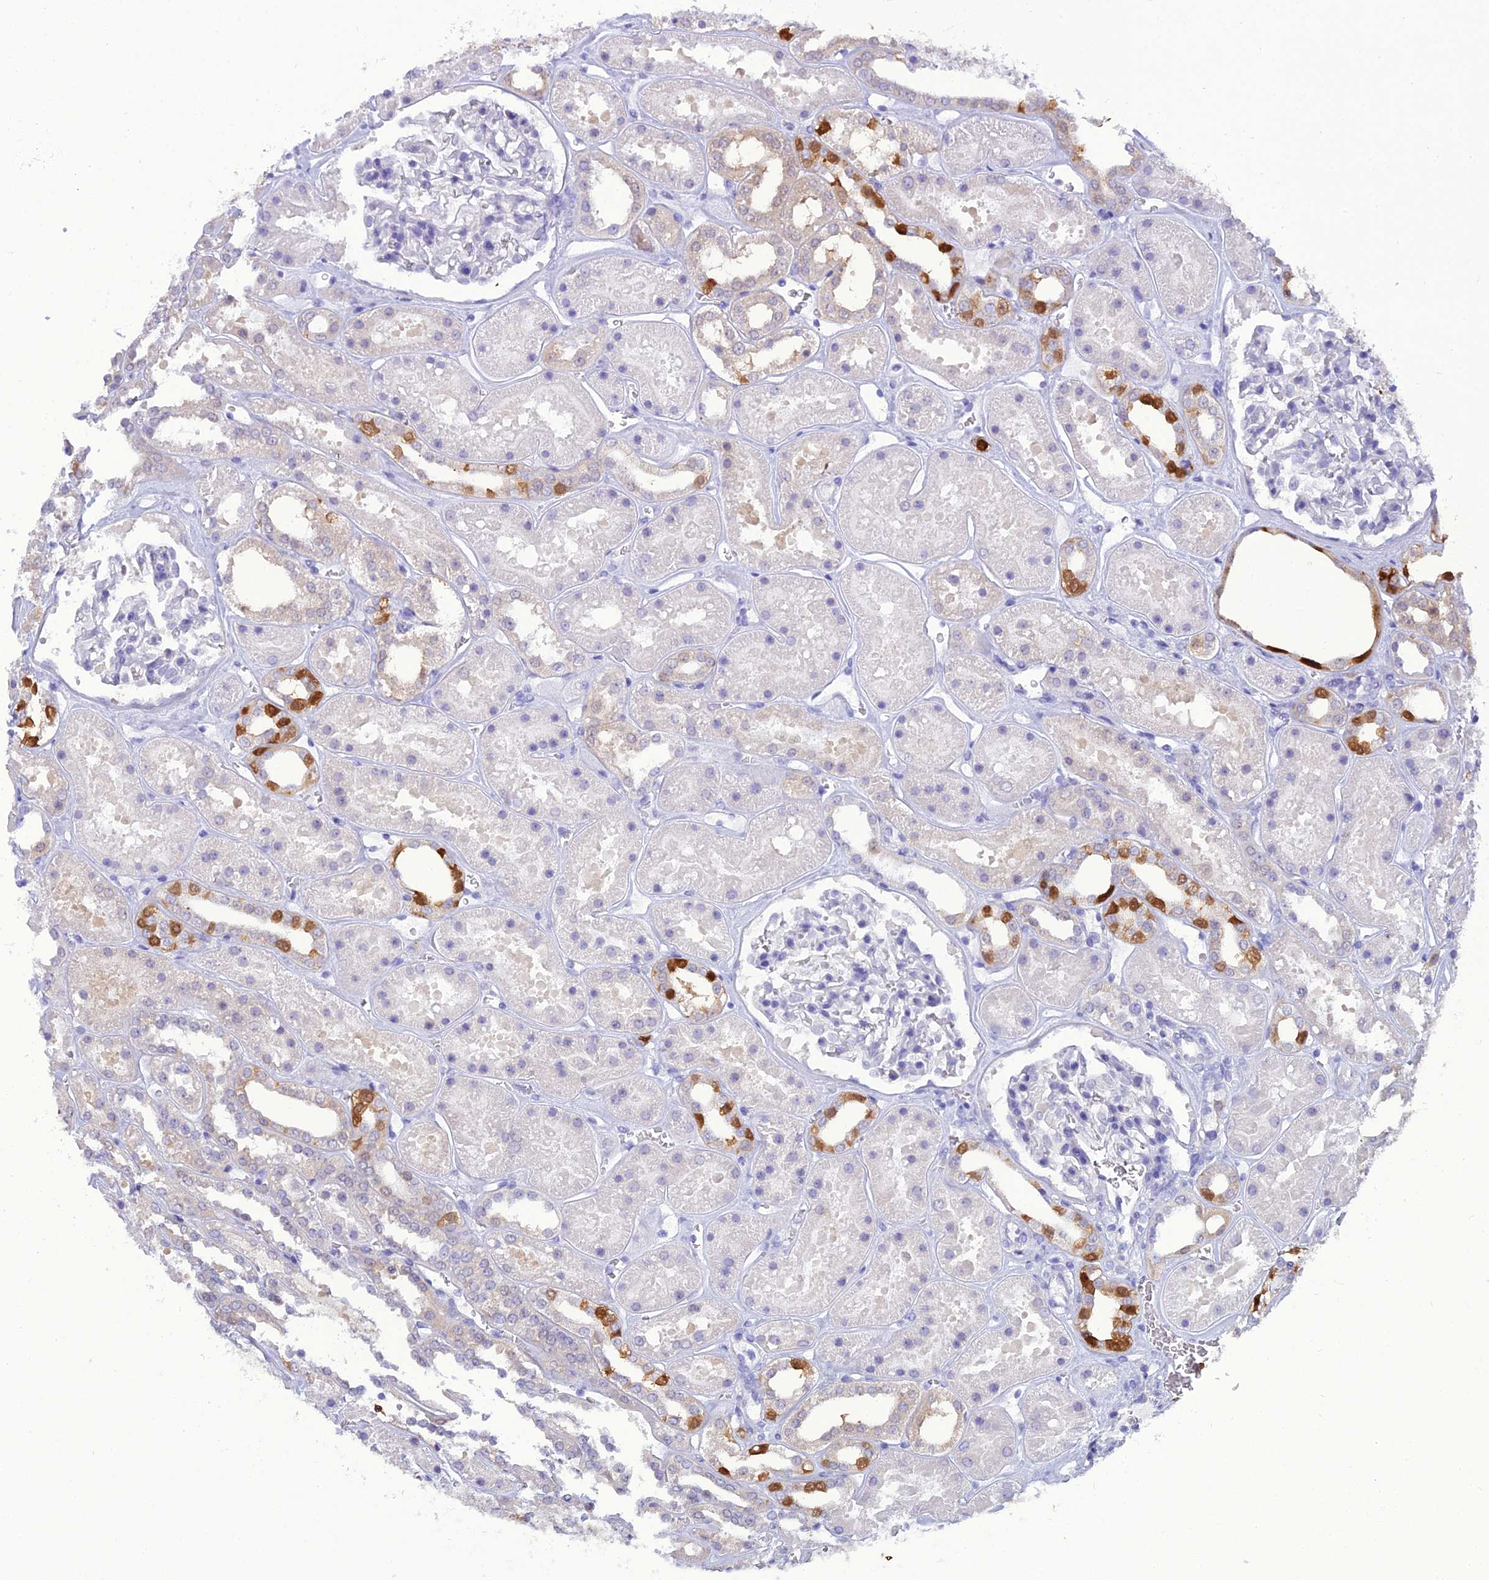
{"staining": {"intensity": "negative", "quantity": "none", "location": "none"}, "tissue": "kidney", "cell_type": "Cells in glomeruli", "image_type": "normal", "snomed": [{"axis": "morphology", "description": "Normal tissue, NOS"}, {"axis": "topography", "description": "Kidney"}], "caption": "DAB (3,3'-diaminobenzidine) immunohistochemical staining of unremarkable kidney displays no significant expression in cells in glomeruli. The staining is performed using DAB brown chromogen with nuclei counter-stained in using hematoxylin.", "gene": "GNPNAT1", "patient": {"sex": "female", "age": 41}}